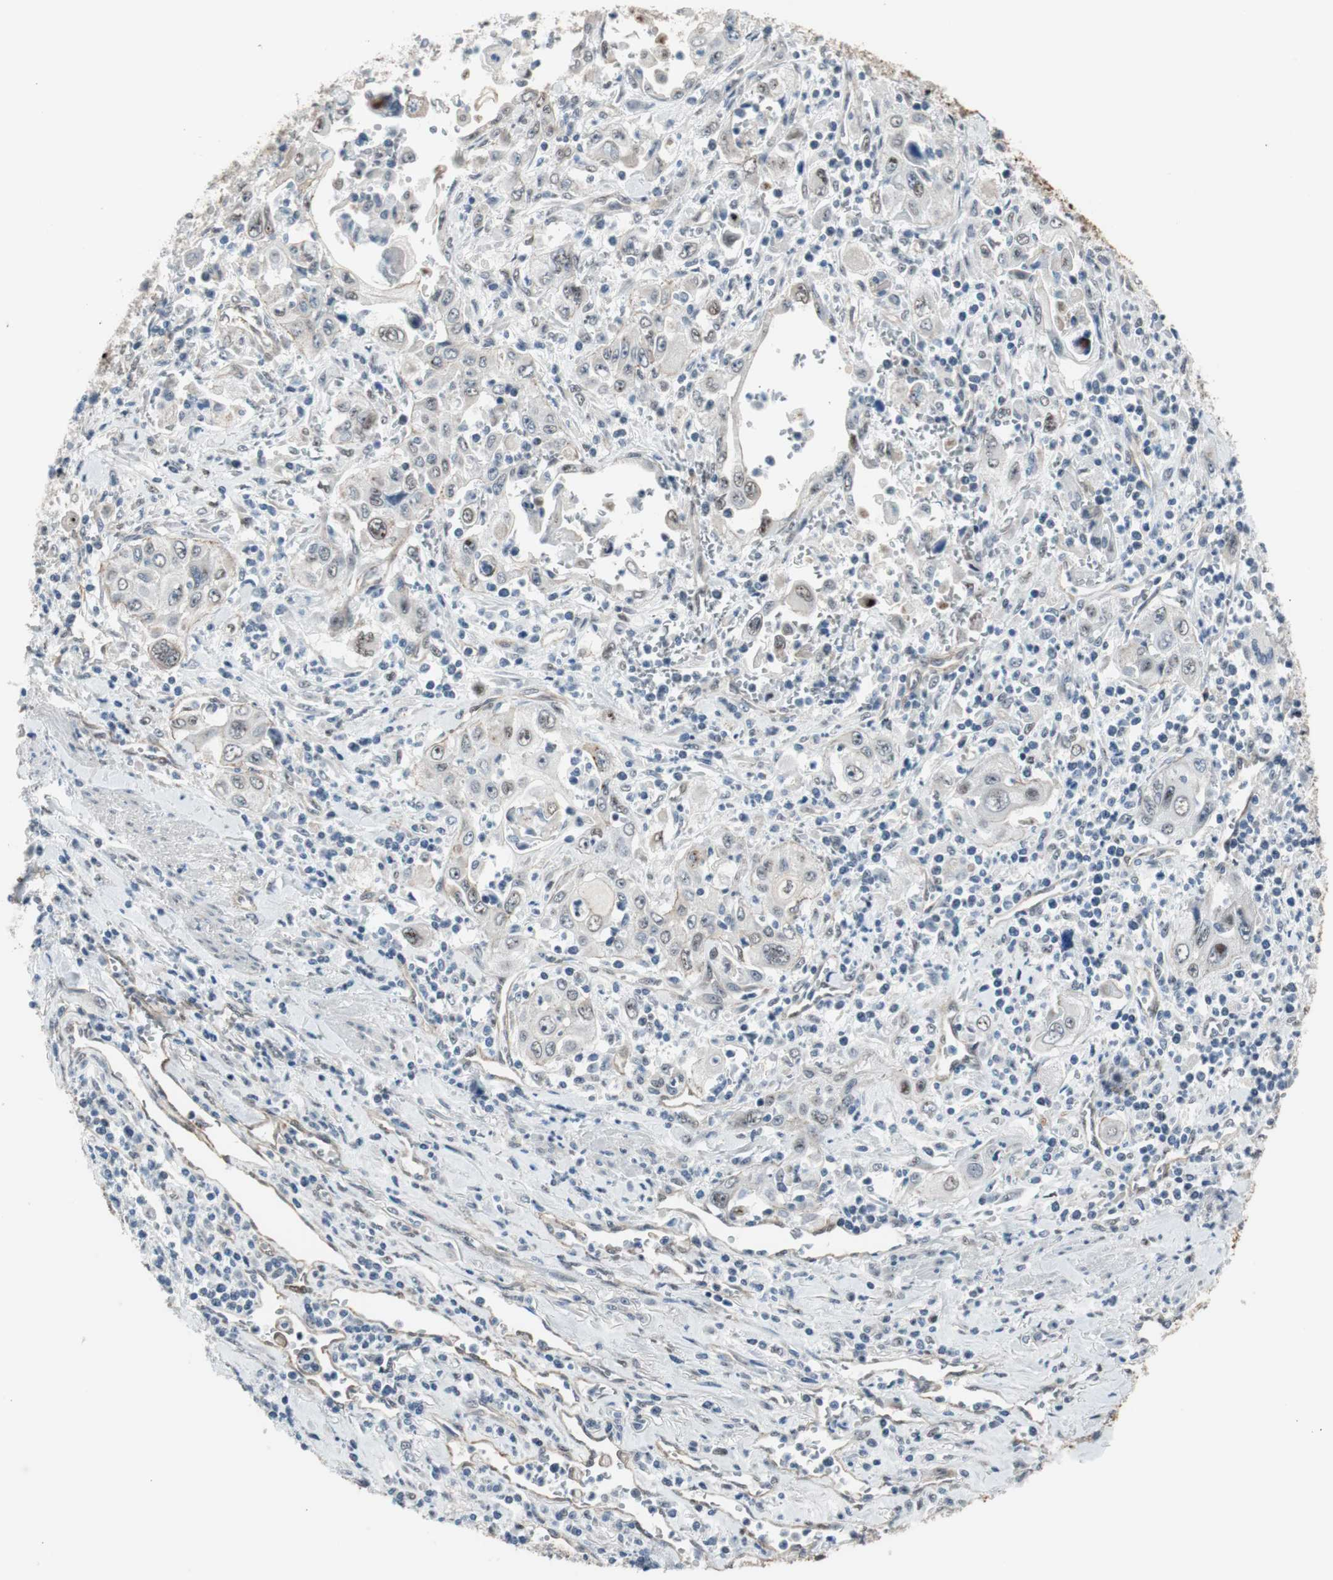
{"staining": {"intensity": "weak", "quantity": "<25%", "location": "cytoplasmic/membranous"}, "tissue": "pancreatic cancer", "cell_type": "Tumor cells", "image_type": "cancer", "snomed": [{"axis": "morphology", "description": "Adenocarcinoma, NOS"}, {"axis": "topography", "description": "Pancreas"}], "caption": "Tumor cells are negative for protein expression in human pancreatic cancer (adenocarcinoma).", "gene": "PML", "patient": {"sex": "male", "age": 70}}